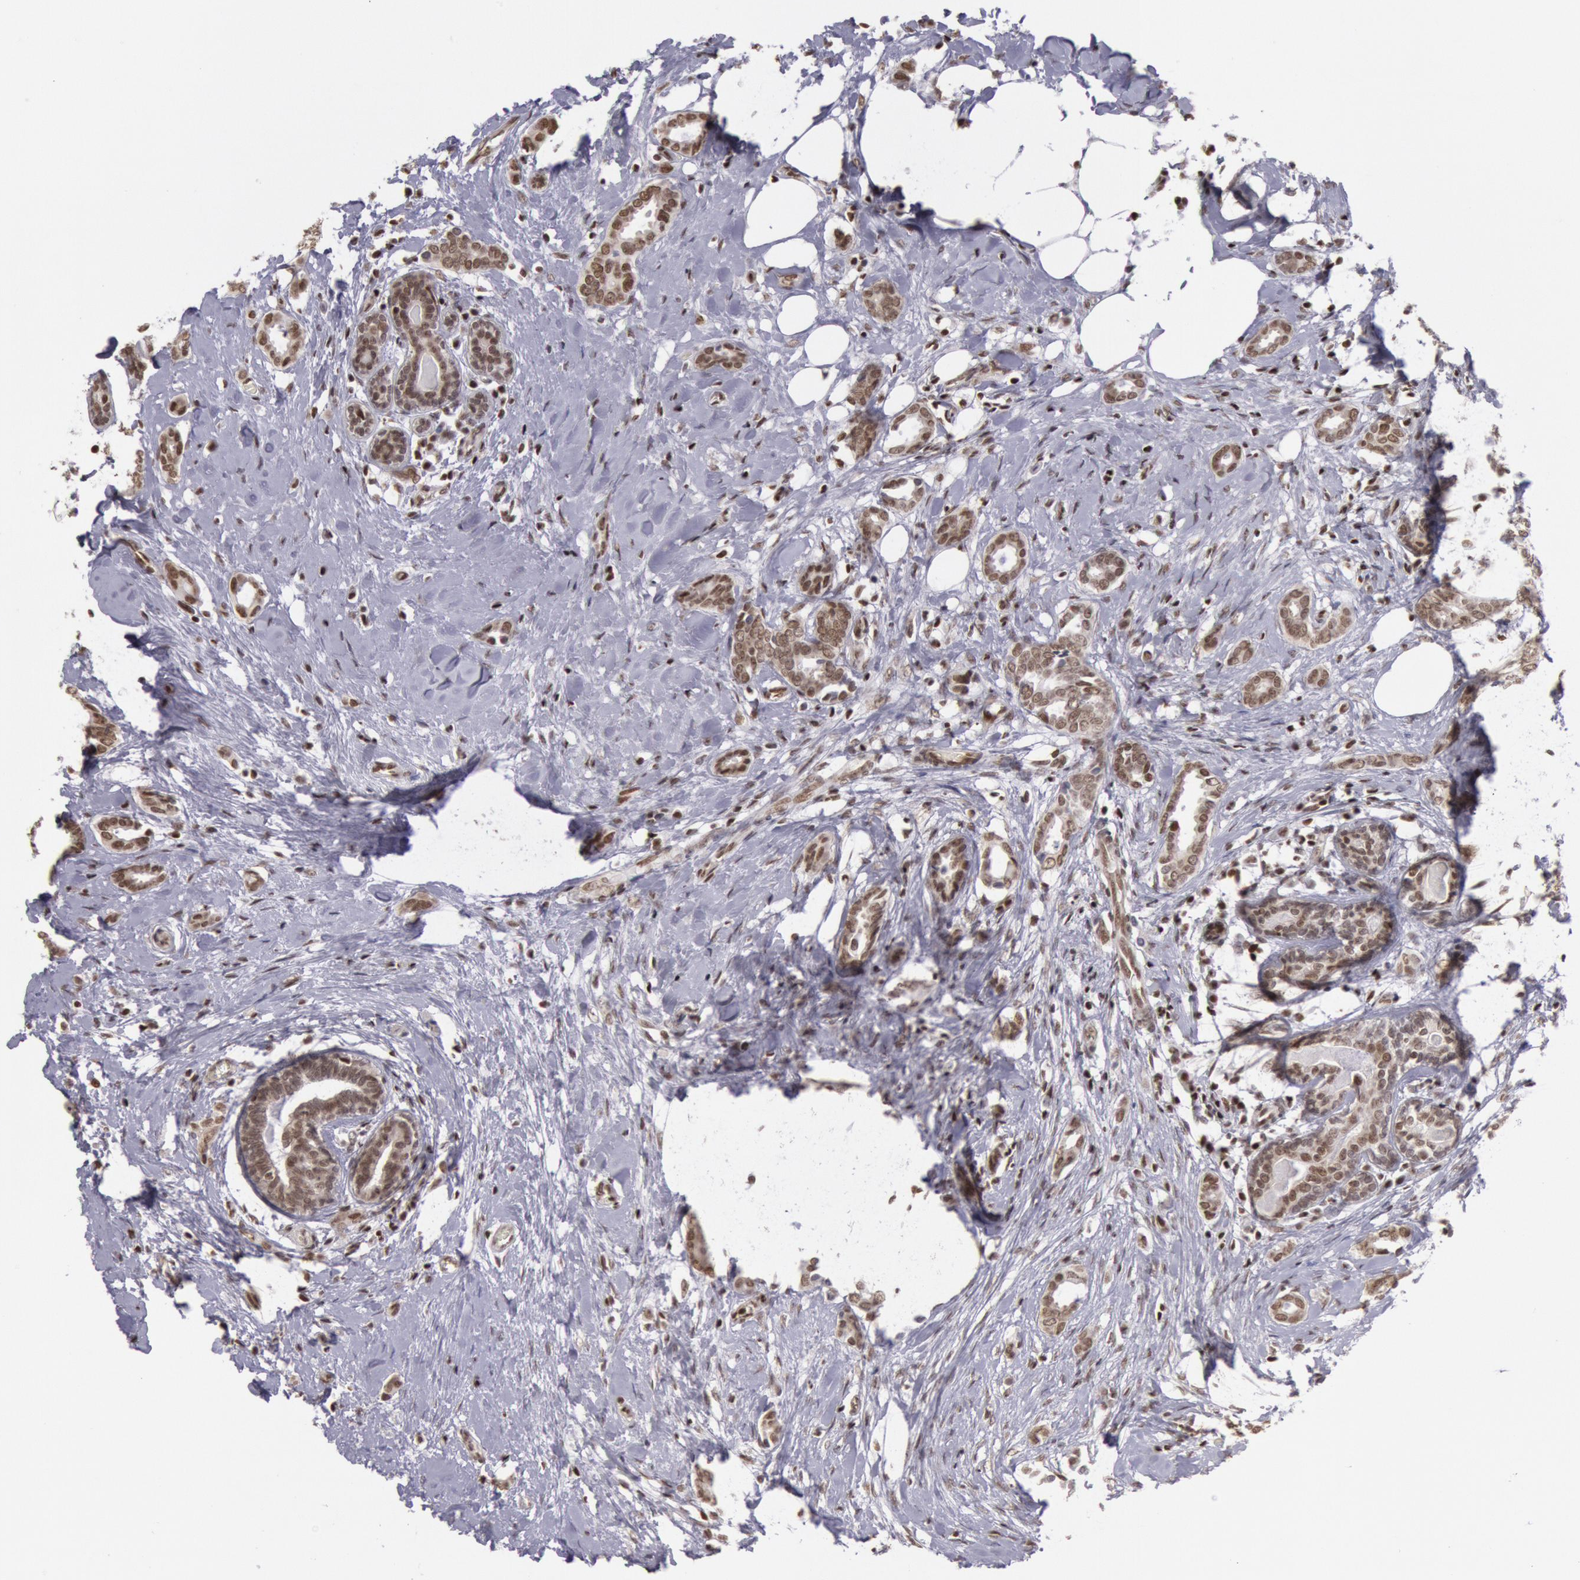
{"staining": {"intensity": "moderate", "quantity": ">75%", "location": "nuclear"}, "tissue": "breast cancer", "cell_type": "Tumor cells", "image_type": "cancer", "snomed": [{"axis": "morphology", "description": "Duct carcinoma"}, {"axis": "topography", "description": "Breast"}], "caption": "Breast infiltrating ductal carcinoma was stained to show a protein in brown. There is medium levels of moderate nuclear expression in approximately >75% of tumor cells. (Brightfield microscopy of DAB IHC at high magnification).", "gene": "NKAP", "patient": {"sex": "female", "age": 50}}